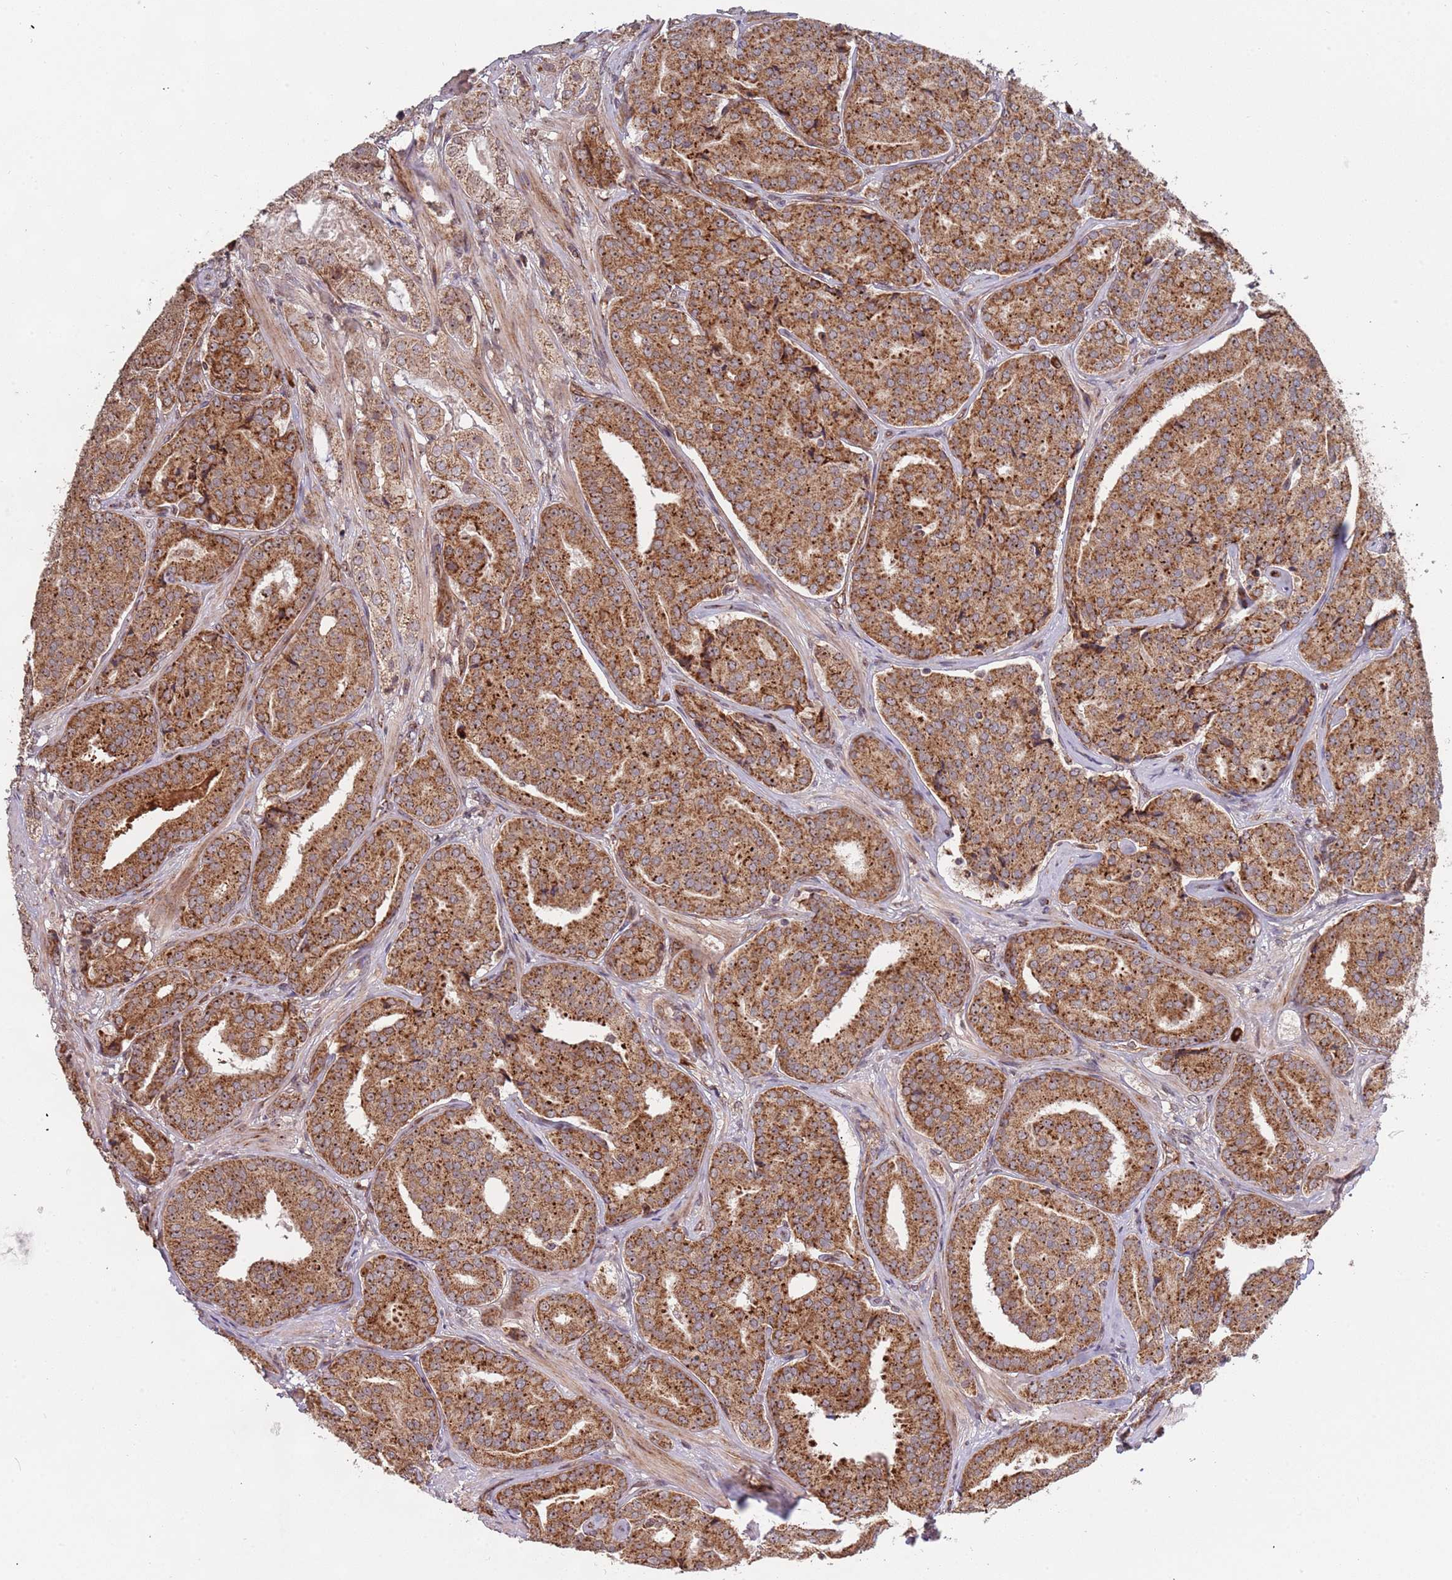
{"staining": {"intensity": "moderate", "quantity": ">75%", "location": "cytoplasmic/membranous"}, "tissue": "prostate cancer", "cell_type": "Tumor cells", "image_type": "cancer", "snomed": [{"axis": "morphology", "description": "Adenocarcinoma, High grade"}, {"axis": "topography", "description": "Prostate"}], "caption": "Tumor cells exhibit moderate cytoplasmic/membranous expression in approximately >75% of cells in prostate adenocarcinoma (high-grade).", "gene": "DCHS1", "patient": {"sex": "male", "age": 63}}